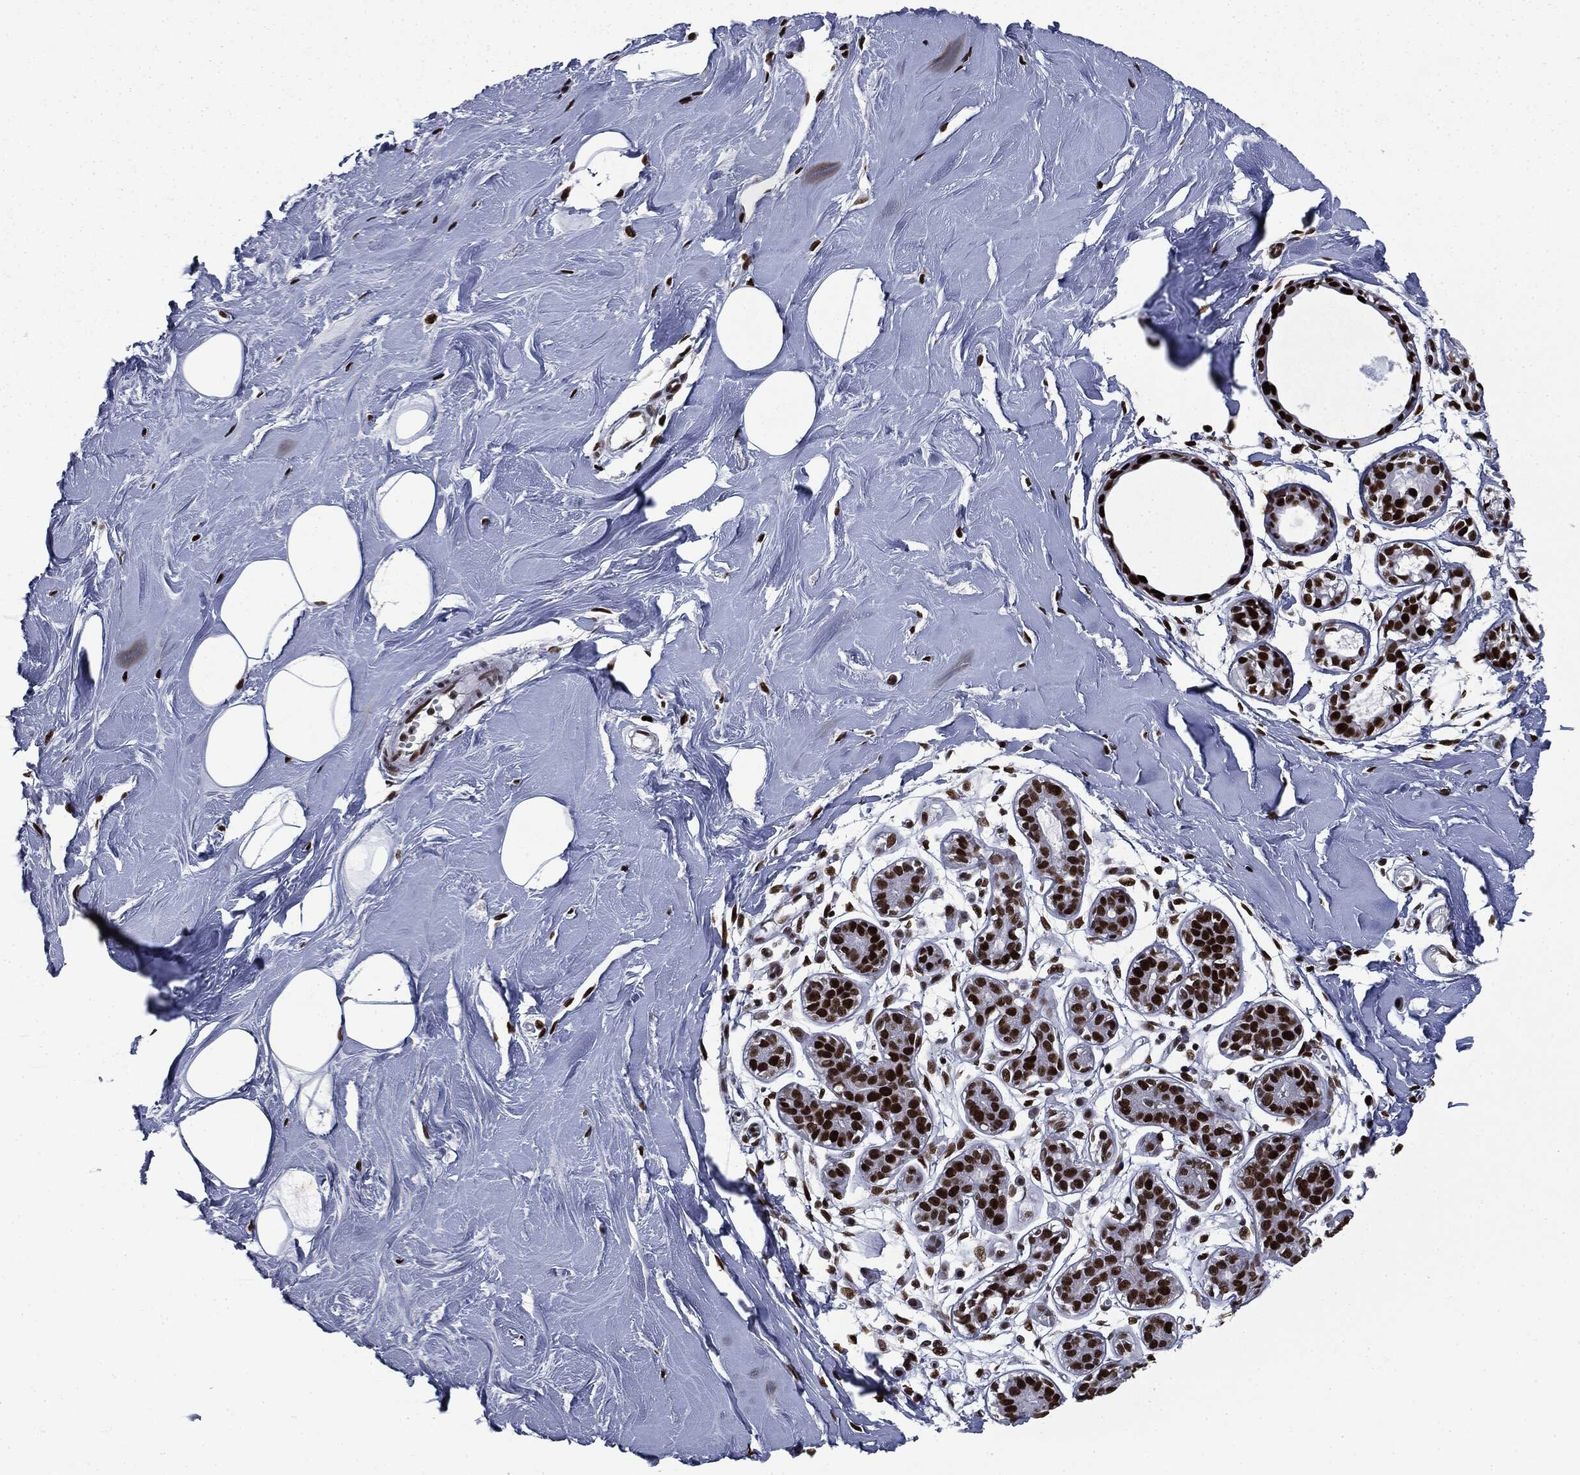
{"staining": {"intensity": "strong", "quantity": ">75%", "location": "nuclear"}, "tissue": "soft tissue", "cell_type": "Fibroblasts", "image_type": "normal", "snomed": [{"axis": "morphology", "description": "Normal tissue, NOS"}, {"axis": "topography", "description": "Breast"}], "caption": "This micrograph reveals immunohistochemistry staining of benign human soft tissue, with high strong nuclear staining in about >75% of fibroblasts.", "gene": "MSH2", "patient": {"sex": "female", "age": 49}}